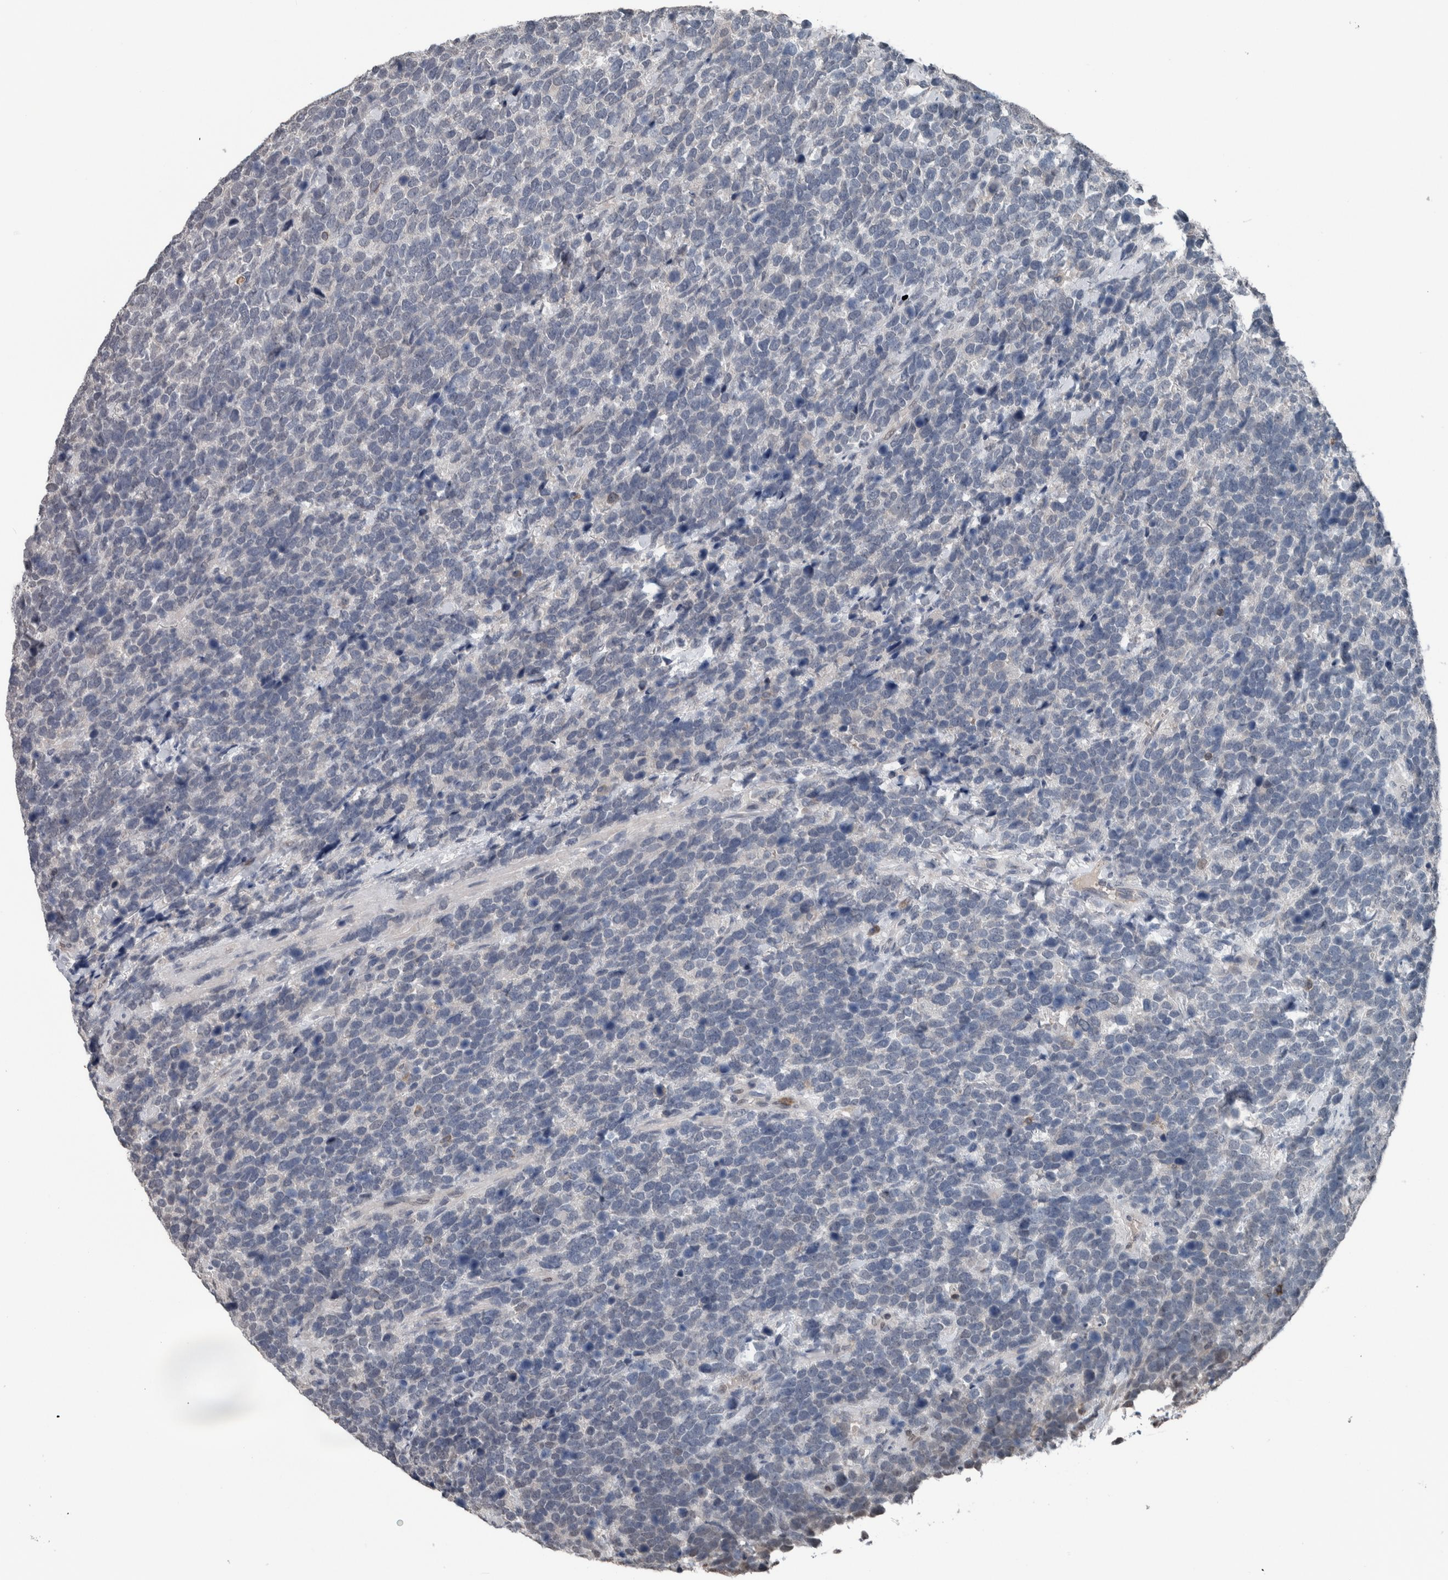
{"staining": {"intensity": "negative", "quantity": "none", "location": "none"}, "tissue": "urothelial cancer", "cell_type": "Tumor cells", "image_type": "cancer", "snomed": [{"axis": "morphology", "description": "Urothelial carcinoma, High grade"}, {"axis": "topography", "description": "Urinary bladder"}], "caption": "Immunohistochemistry of urothelial cancer reveals no positivity in tumor cells.", "gene": "MAFF", "patient": {"sex": "female", "age": 82}}